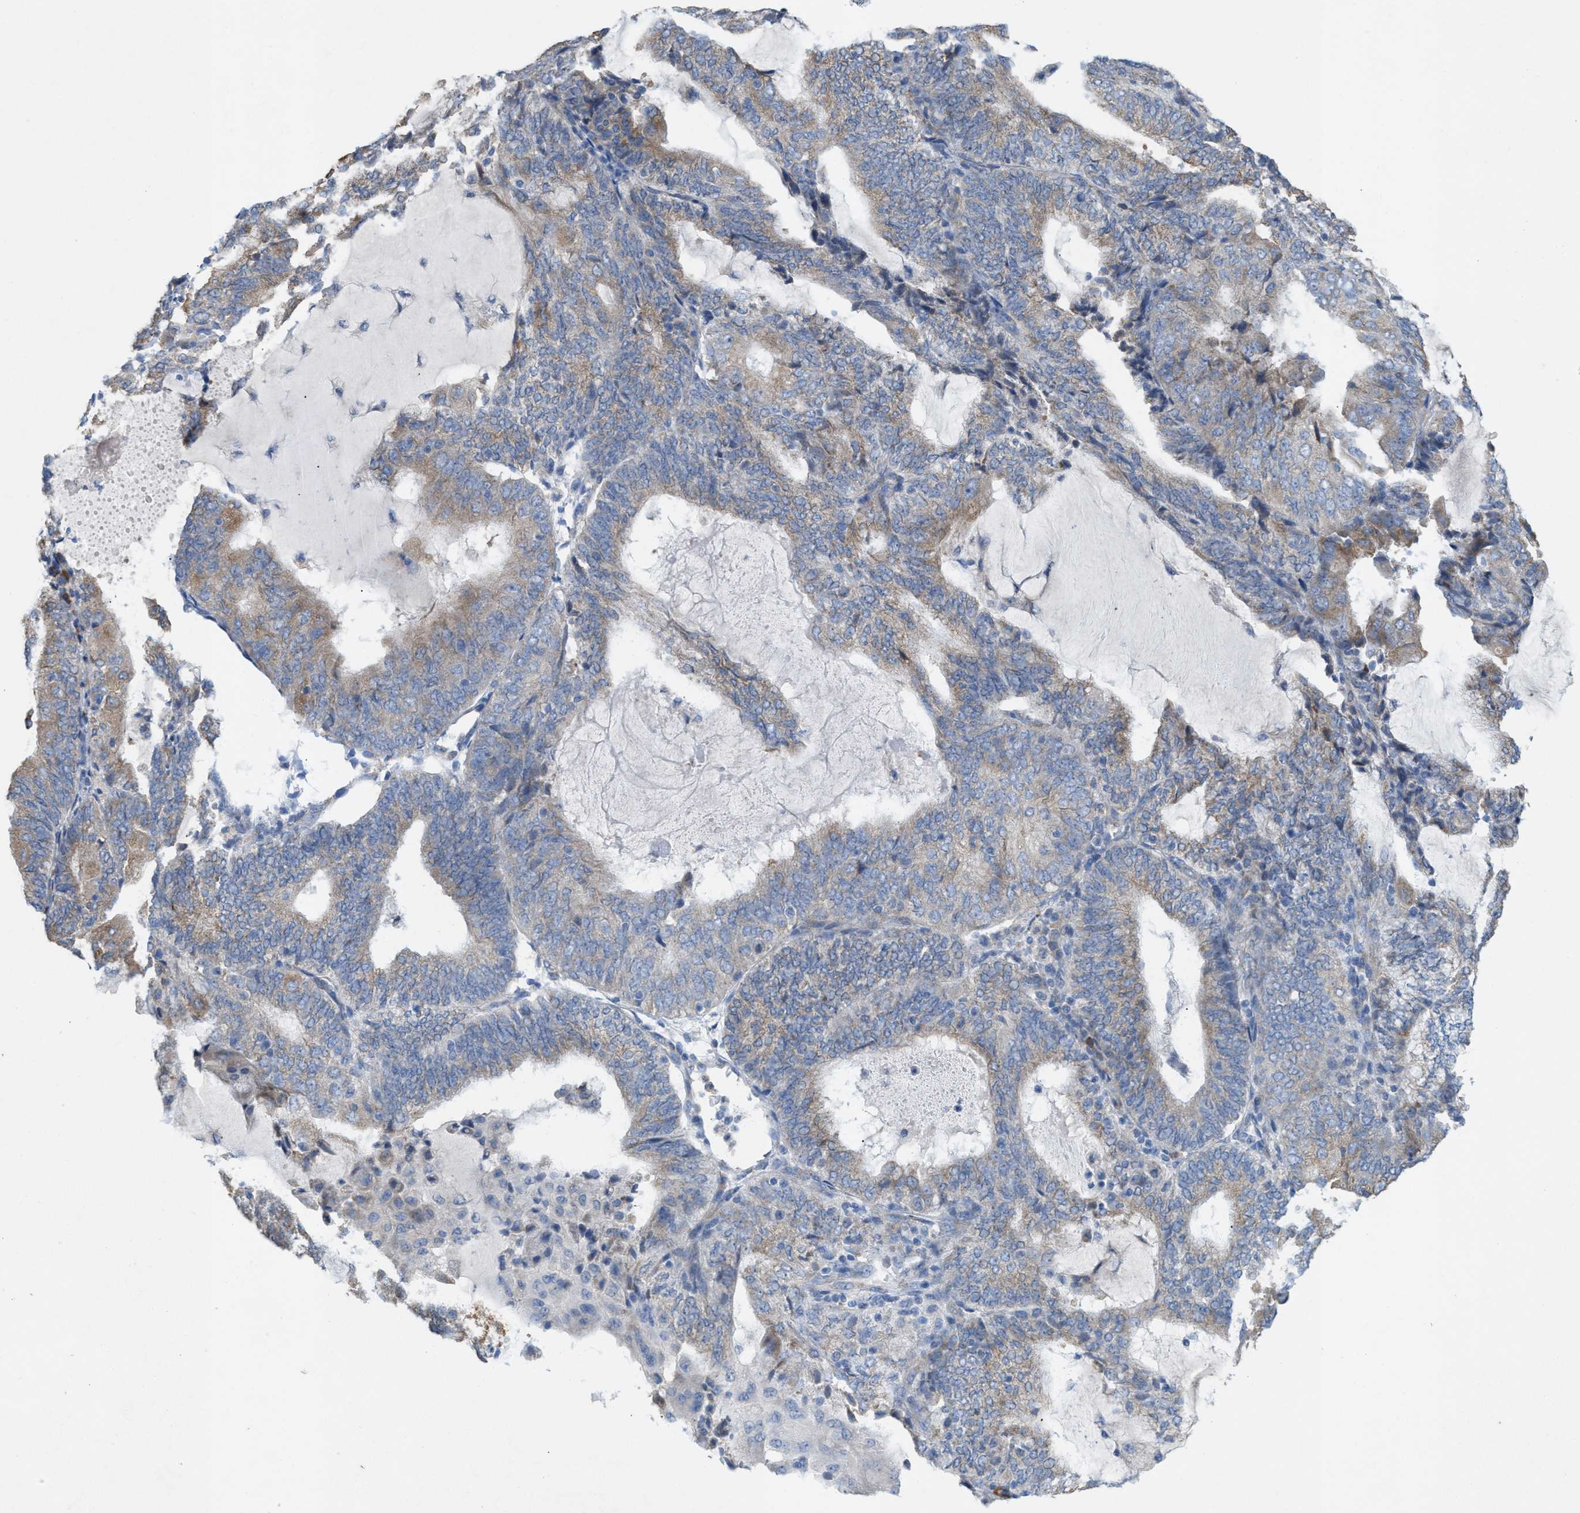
{"staining": {"intensity": "weak", "quantity": "25%-75%", "location": "cytoplasmic/membranous"}, "tissue": "endometrial cancer", "cell_type": "Tumor cells", "image_type": "cancer", "snomed": [{"axis": "morphology", "description": "Adenocarcinoma, NOS"}, {"axis": "topography", "description": "Endometrium"}], "caption": "Endometrial adenocarcinoma stained with IHC displays weak cytoplasmic/membranous staining in about 25%-75% of tumor cells.", "gene": "DYNC2I1", "patient": {"sex": "female", "age": 81}}